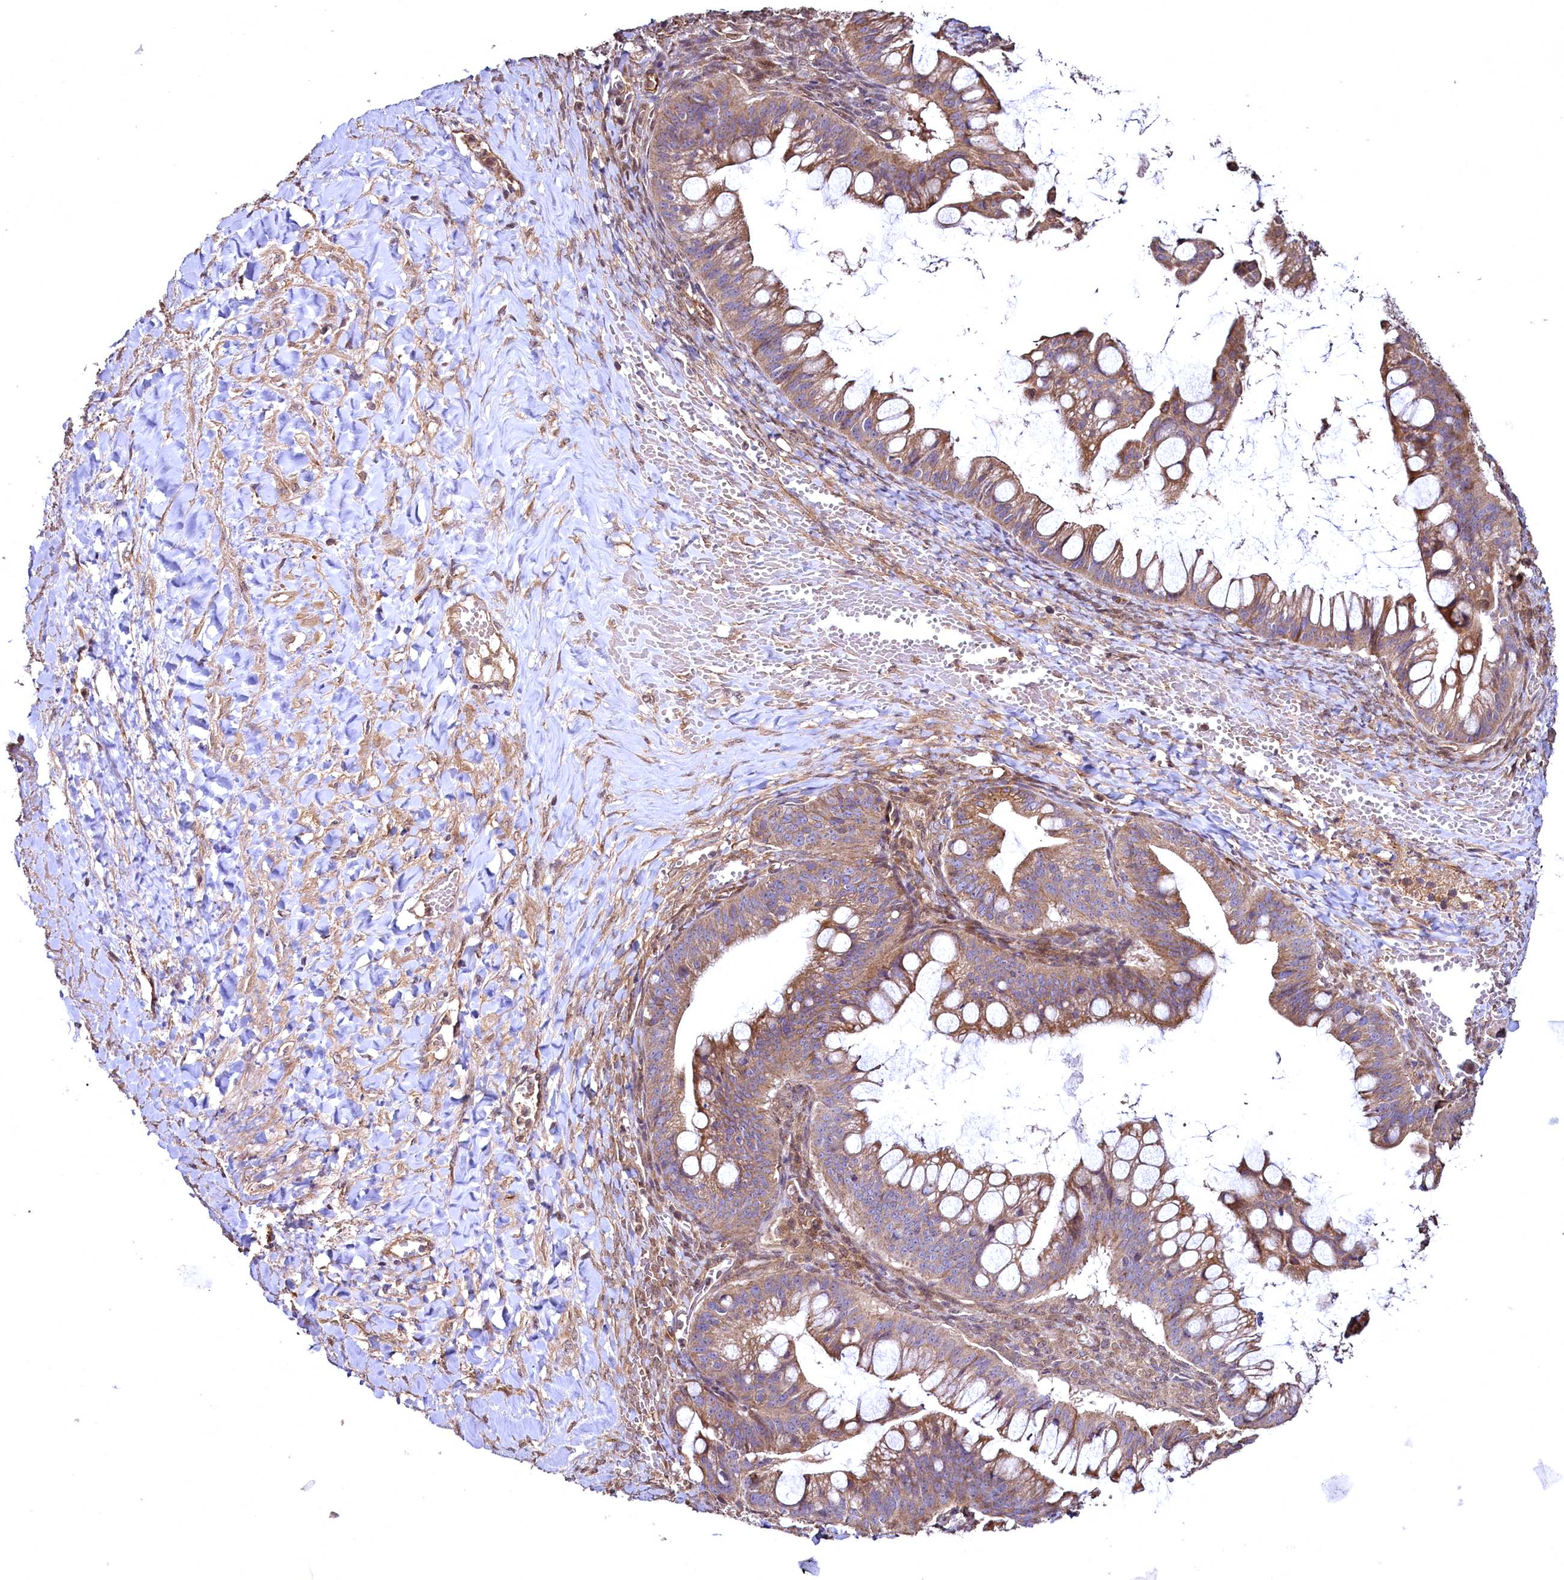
{"staining": {"intensity": "moderate", "quantity": ">75%", "location": "cytoplasmic/membranous"}, "tissue": "ovarian cancer", "cell_type": "Tumor cells", "image_type": "cancer", "snomed": [{"axis": "morphology", "description": "Cystadenocarcinoma, mucinous, NOS"}, {"axis": "topography", "description": "Ovary"}], "caption": "Tumor cells show moderate cytoplasmic/membranous staining in approximately >75% of cells in ovarian cancer.", "gene": "TBCEL", "patient": {"sex": "female", "age": 73}}